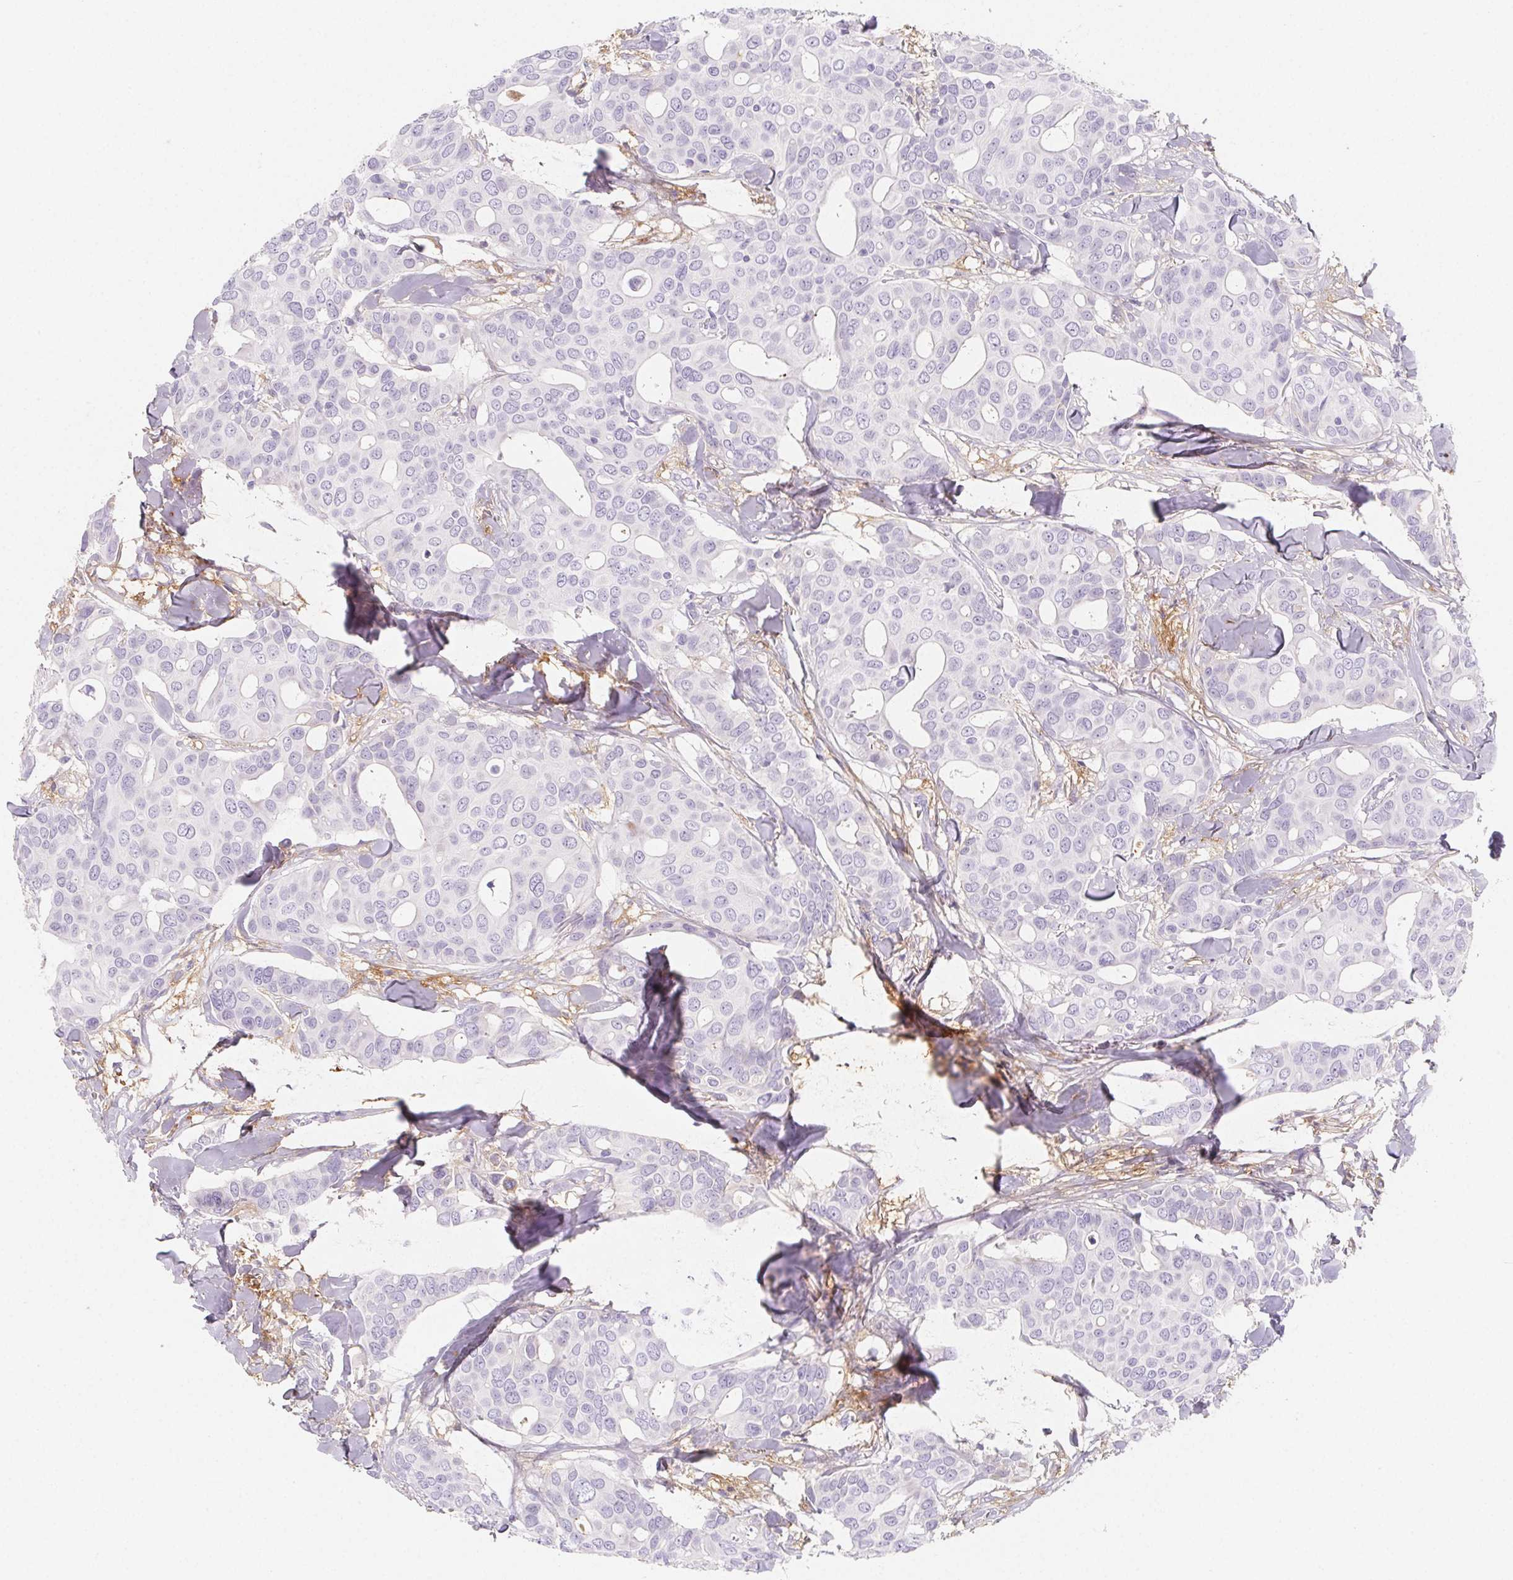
{"staining": {"intensity": "negative", "quantity": "none", "location": "none"}, "tissue": "breast cancer", "cell_type": "Tumor cells", "image_type": "cancer", "snomed": [{"axis": "morphology", "description": "Duct carcinoma"}, {"axis": "topography", "description": "Breast"}], "caption": "The micrograph reveals no staining of tumor cells in breast cancer.", "gene": "ITIH2", "patient": {"sex": "female", "age": 54}}